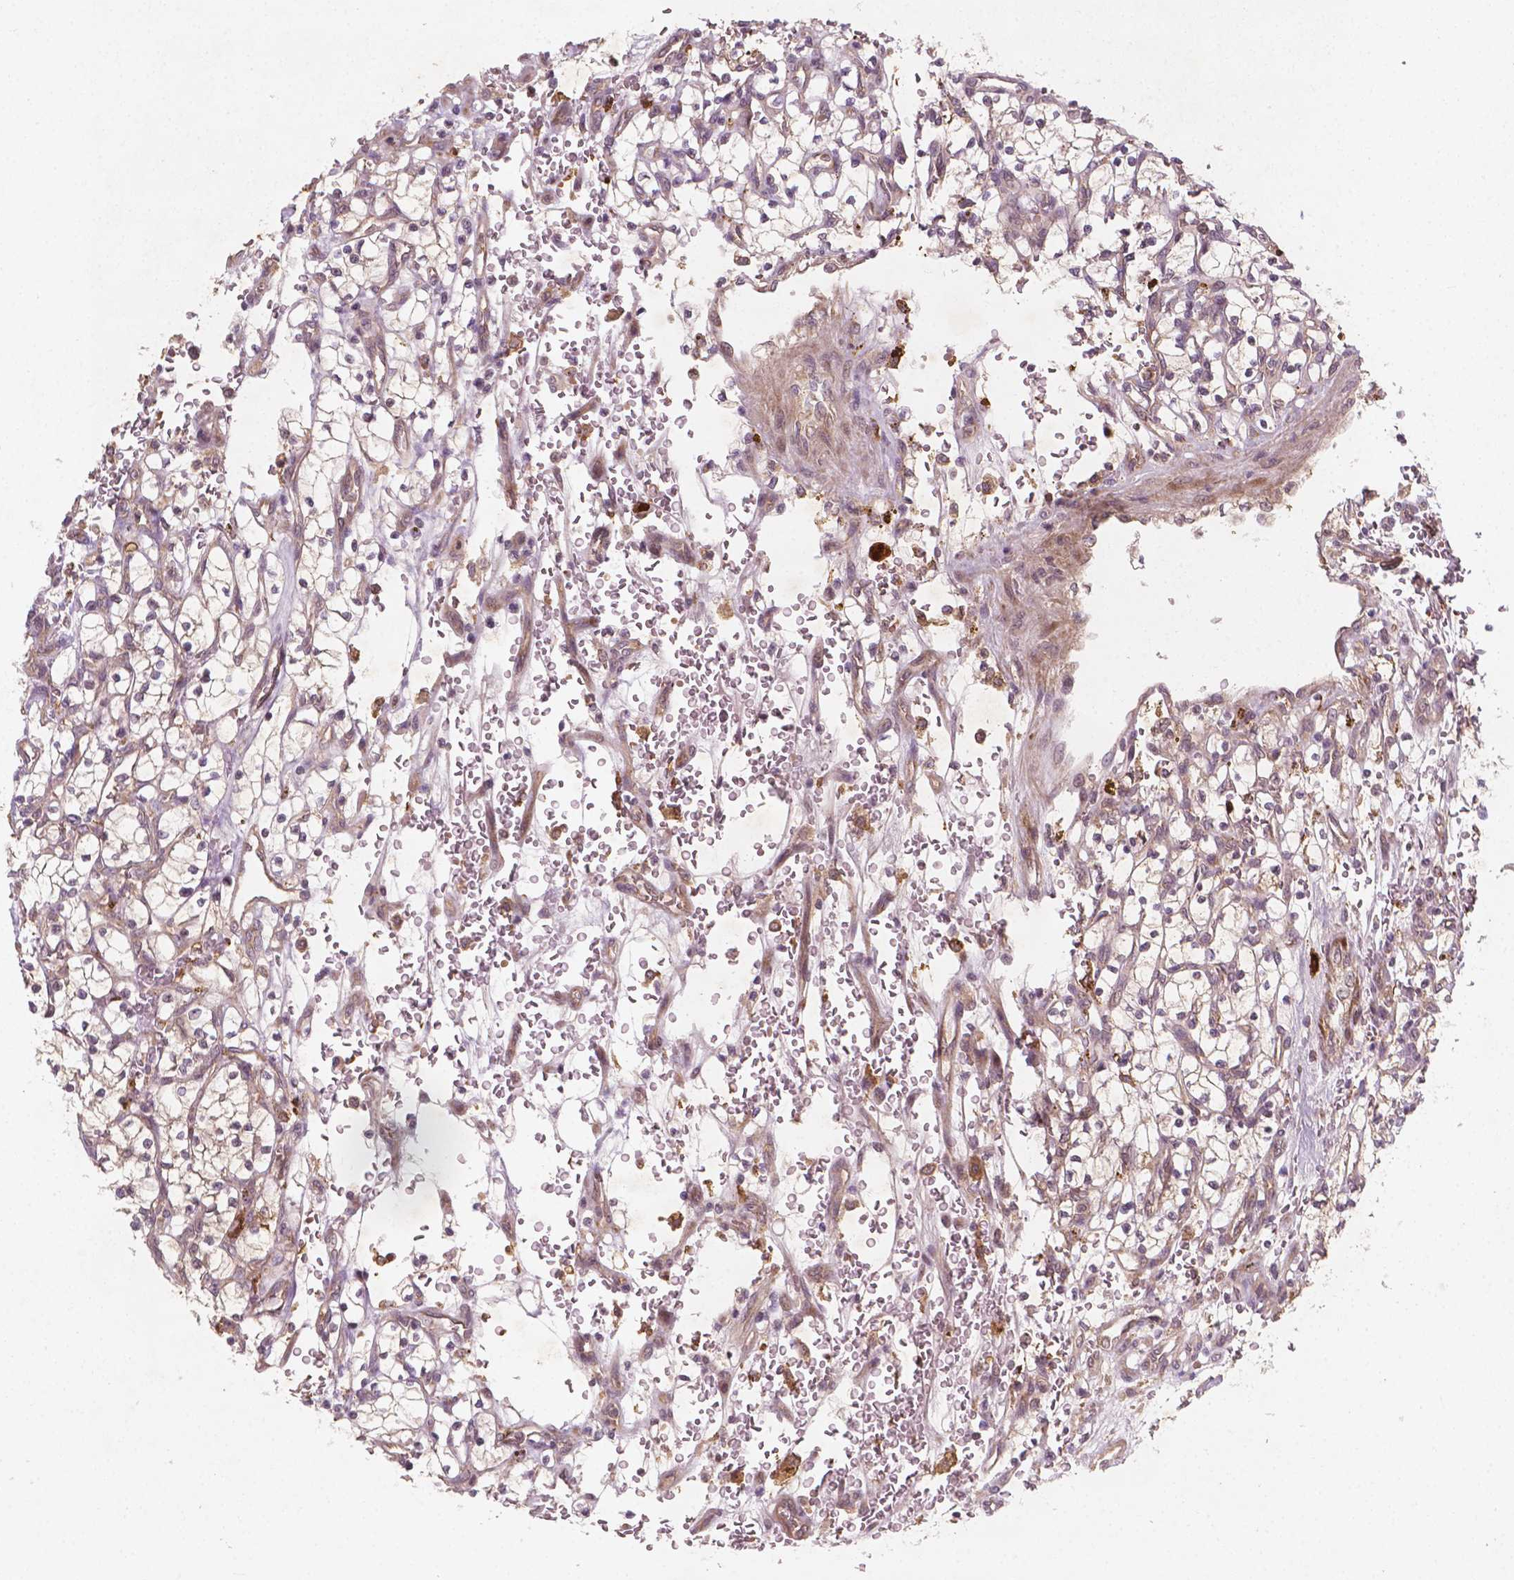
{"staining": {"intensity": "weak", "quantity": "<25%", "location": "cytoplasmic/membranous"}, "tissue": "renal cancer", "cell_type": "Tumor cells", "image_type": "cancer", "snomed": [{"axis": "morphology", "description": "Adenocarcinoma, NOS"}, {"axis": "topography", "description": "Kidney"}], "caption": "Immunohistochemistry (IHC) micrograph of neoplastic tissue: renal cancer (adenocarcinoma) stained with DAB (3,3'-diaminobenzidine) displays no significant protein positivity in tumor cells. (DAB immunohistochemistry (IHC), high magnification).", "gene": "CYFIP2", "patient": {"sex": "female", "age": 64}}